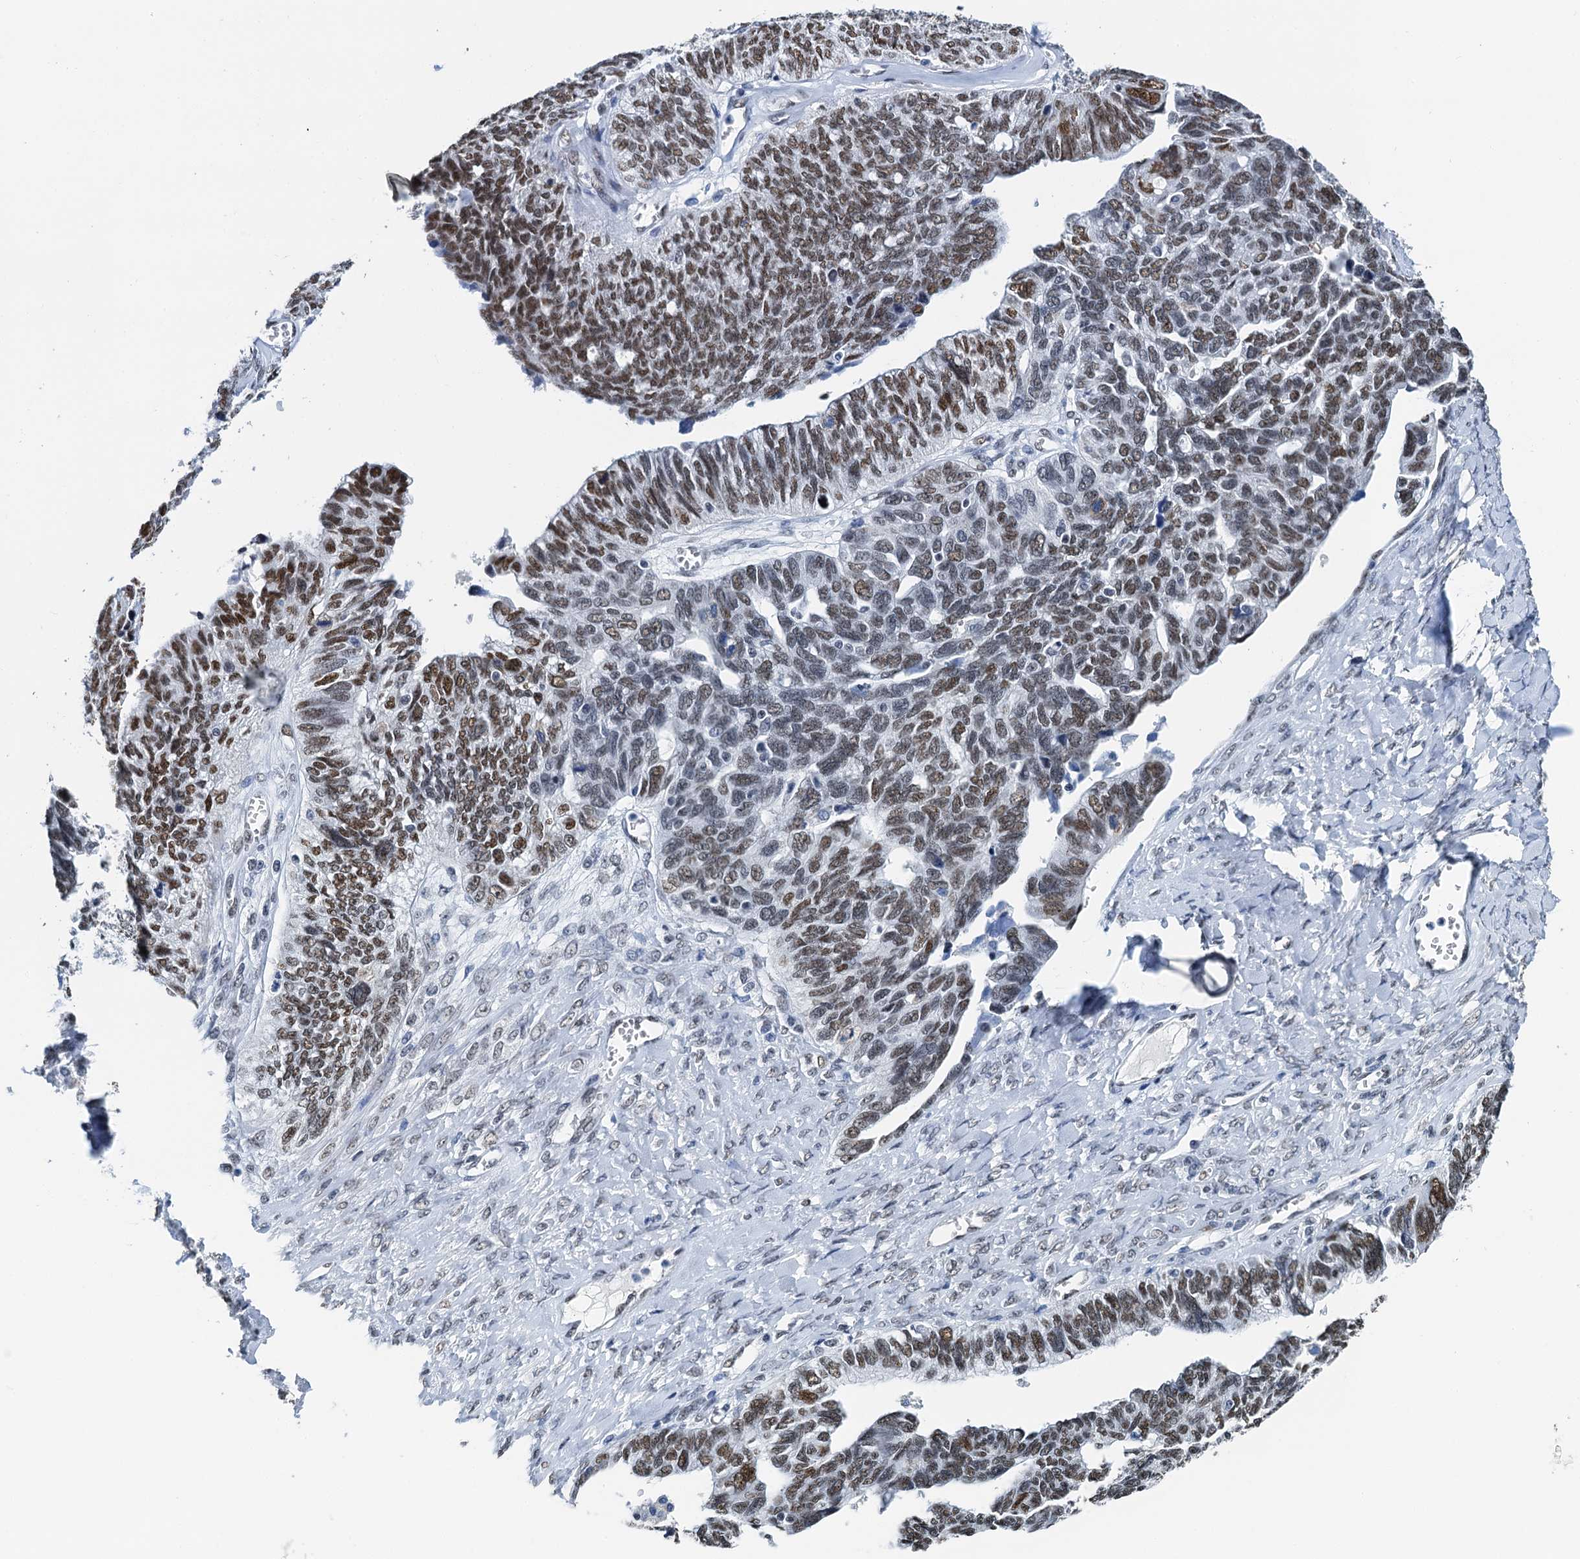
{"staining": {"intensity": "moderate", "quantity": ">75%", "location": "nuclear"}, "tissue": "ovarian cancer", "cell_type": "Tumor cells", "image_type": "cancer", "snomed": [{"axis": "morphology", "description": "Cystadenocarcinoma, serous, NOS"}, {"axis": "topography", "description": "Ovary"}], "caption": "Ovarian cancer (serous cystadenocarcinoma) stained with IHC reveals moderate nuclear positivity in about >75% of tumor cells.", "gene": "SLTM", "patient": {"sex": "female", "age": 79}}